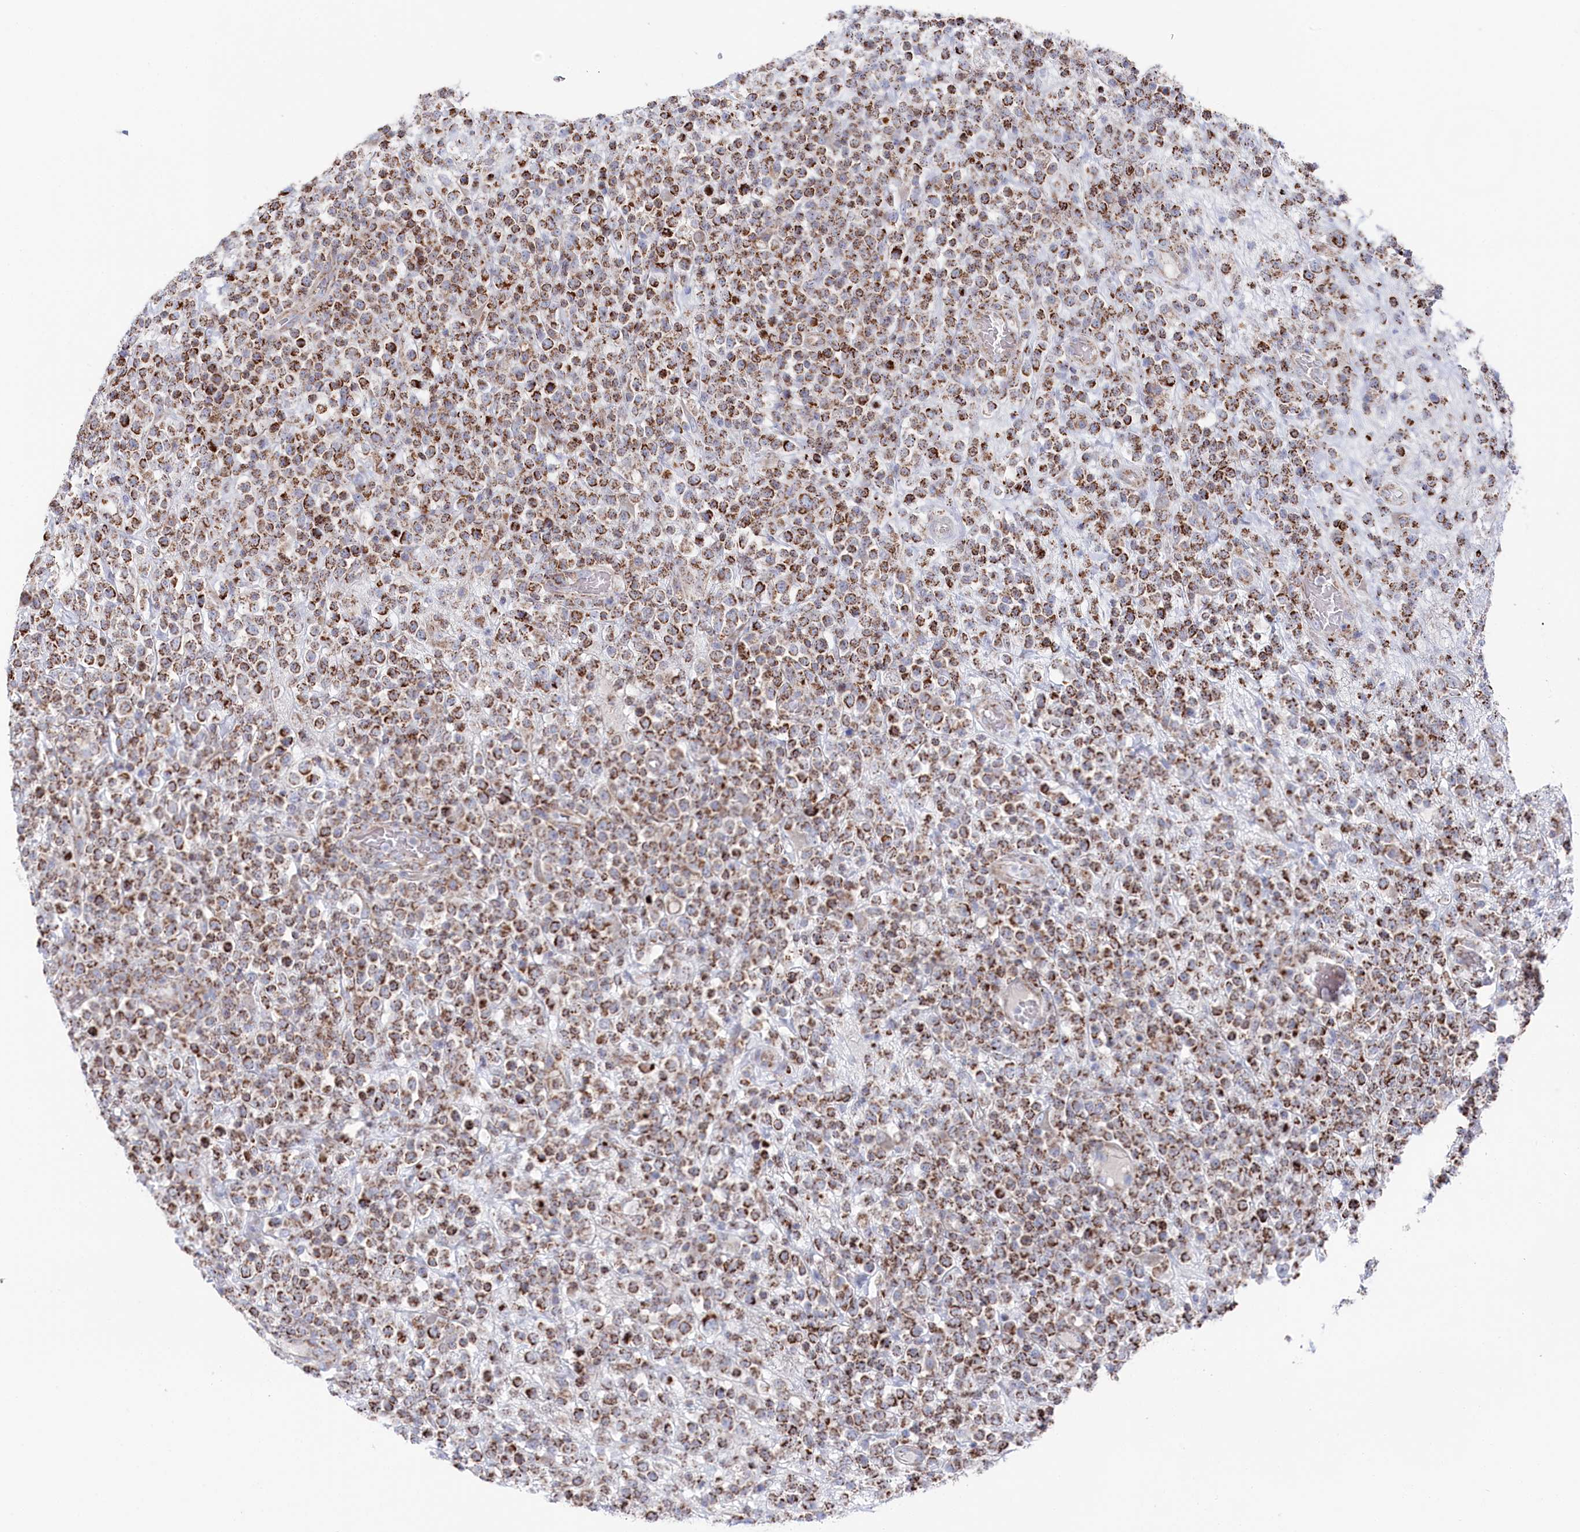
{"staining": {"intensity": "moderate", "quantity": ">75%", "location": "cytoplasmic/membranous"}, "tissue": "lymphoma", "cell_type": "Tumor cells", "image_type": "cancer", "snomed": [{"axis": "morphology", "description": "Malignant lymphoma, non-Hodgkin's type, High grade"}, {"axis": "topography", "description": "Colon"}], "caption": "Approximately >75% of tumor cells in human lymphoma show moderate cytoplasmic/membranous protein expression as visualized by brown immunohistochemical staining.", "gene": "GLS2", "patient": {"sex": "female", "age": 53}}